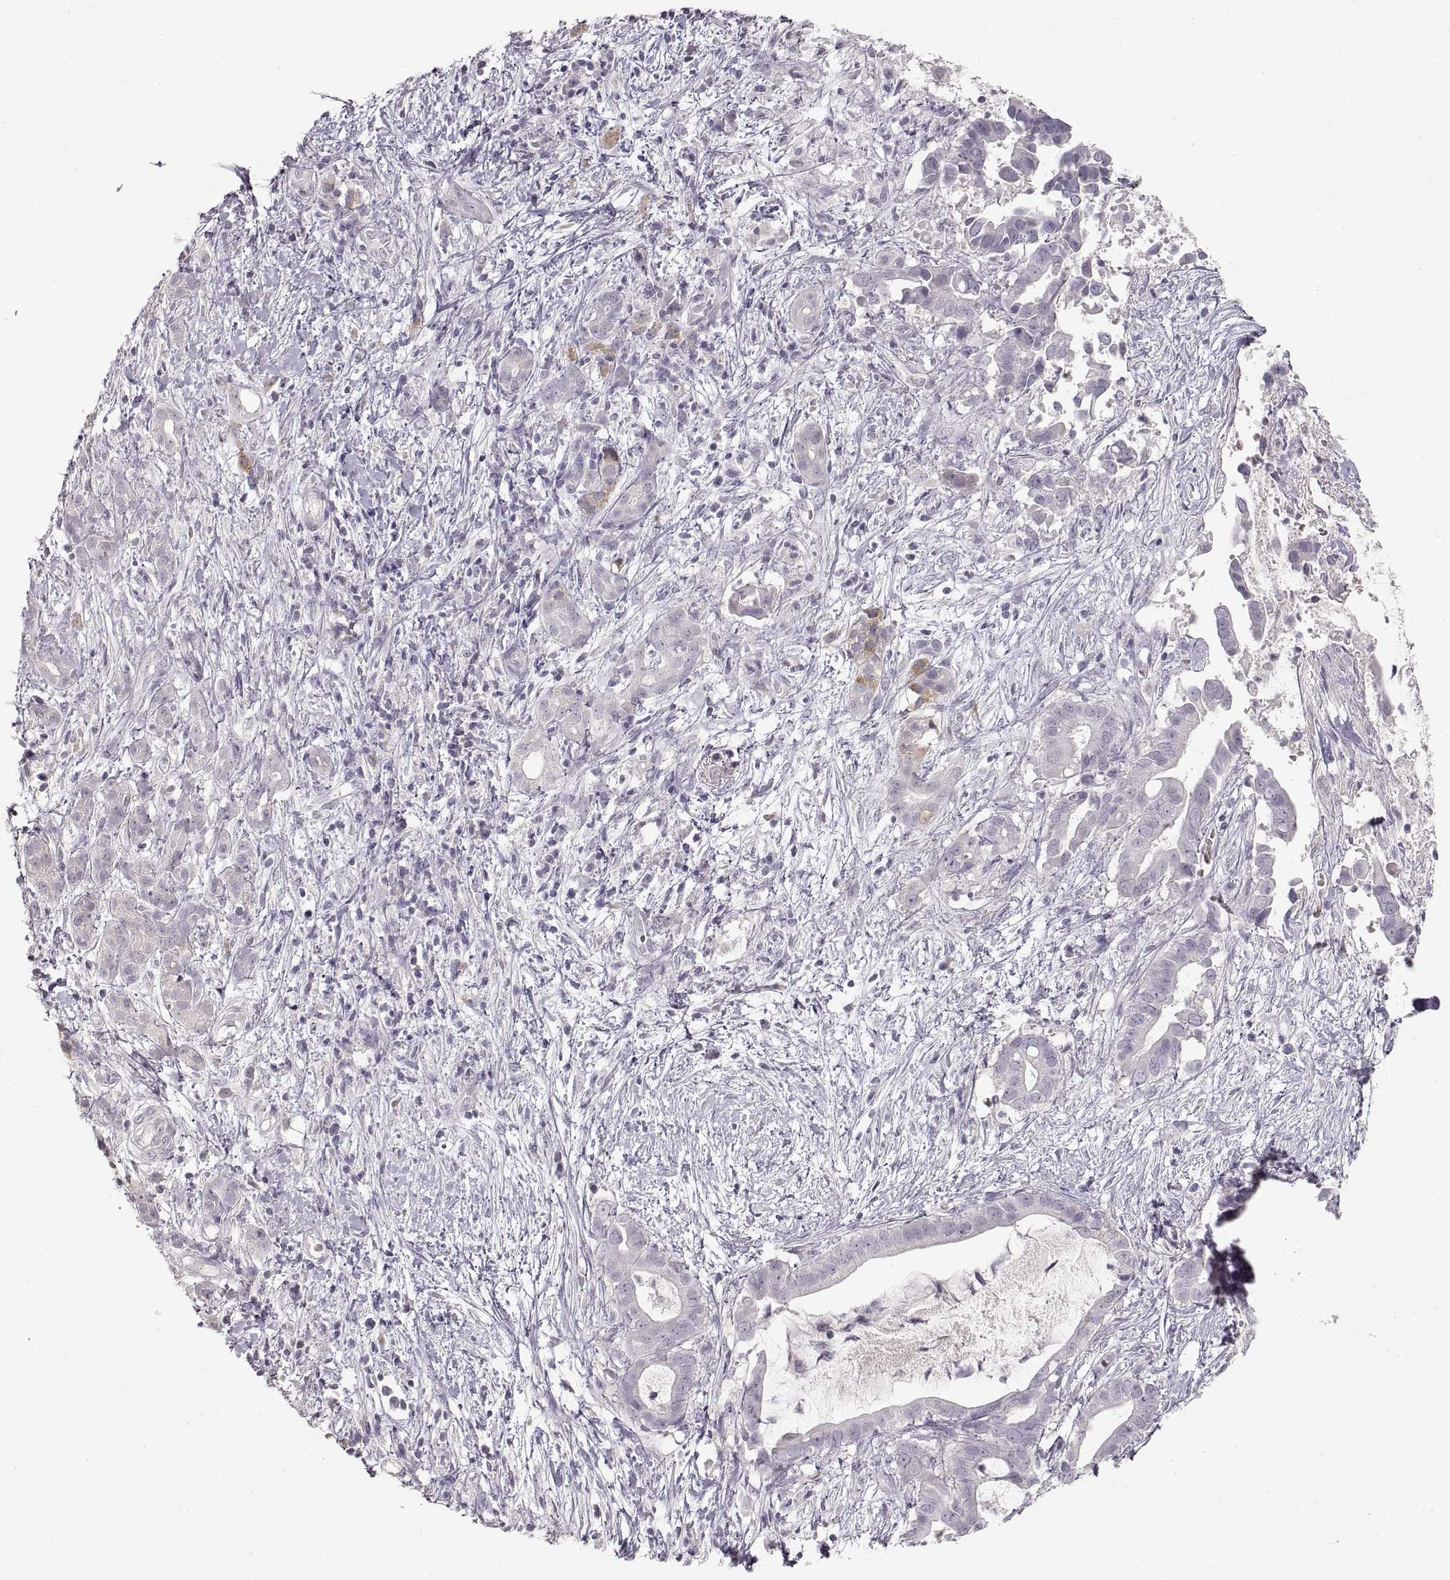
{"staining": {"intensity": "negative", "quantity": "none", "location": "none"}, "tissue": "pancreatic cancer", "cell_type": "Tumor cells", "image_type": "cancer", "snomed": [{"axis": "morphology", "description": "Adenocarcinoma, NOS"}, {"axis": "topography", "description": "Pancreas"}], "caption": "IHC of pancreatic cancer (adenocarcinoma) shows no positivity in tumor cells.", "gene": "PCSK2", "patient": {"sex": "male", "age": 61}}